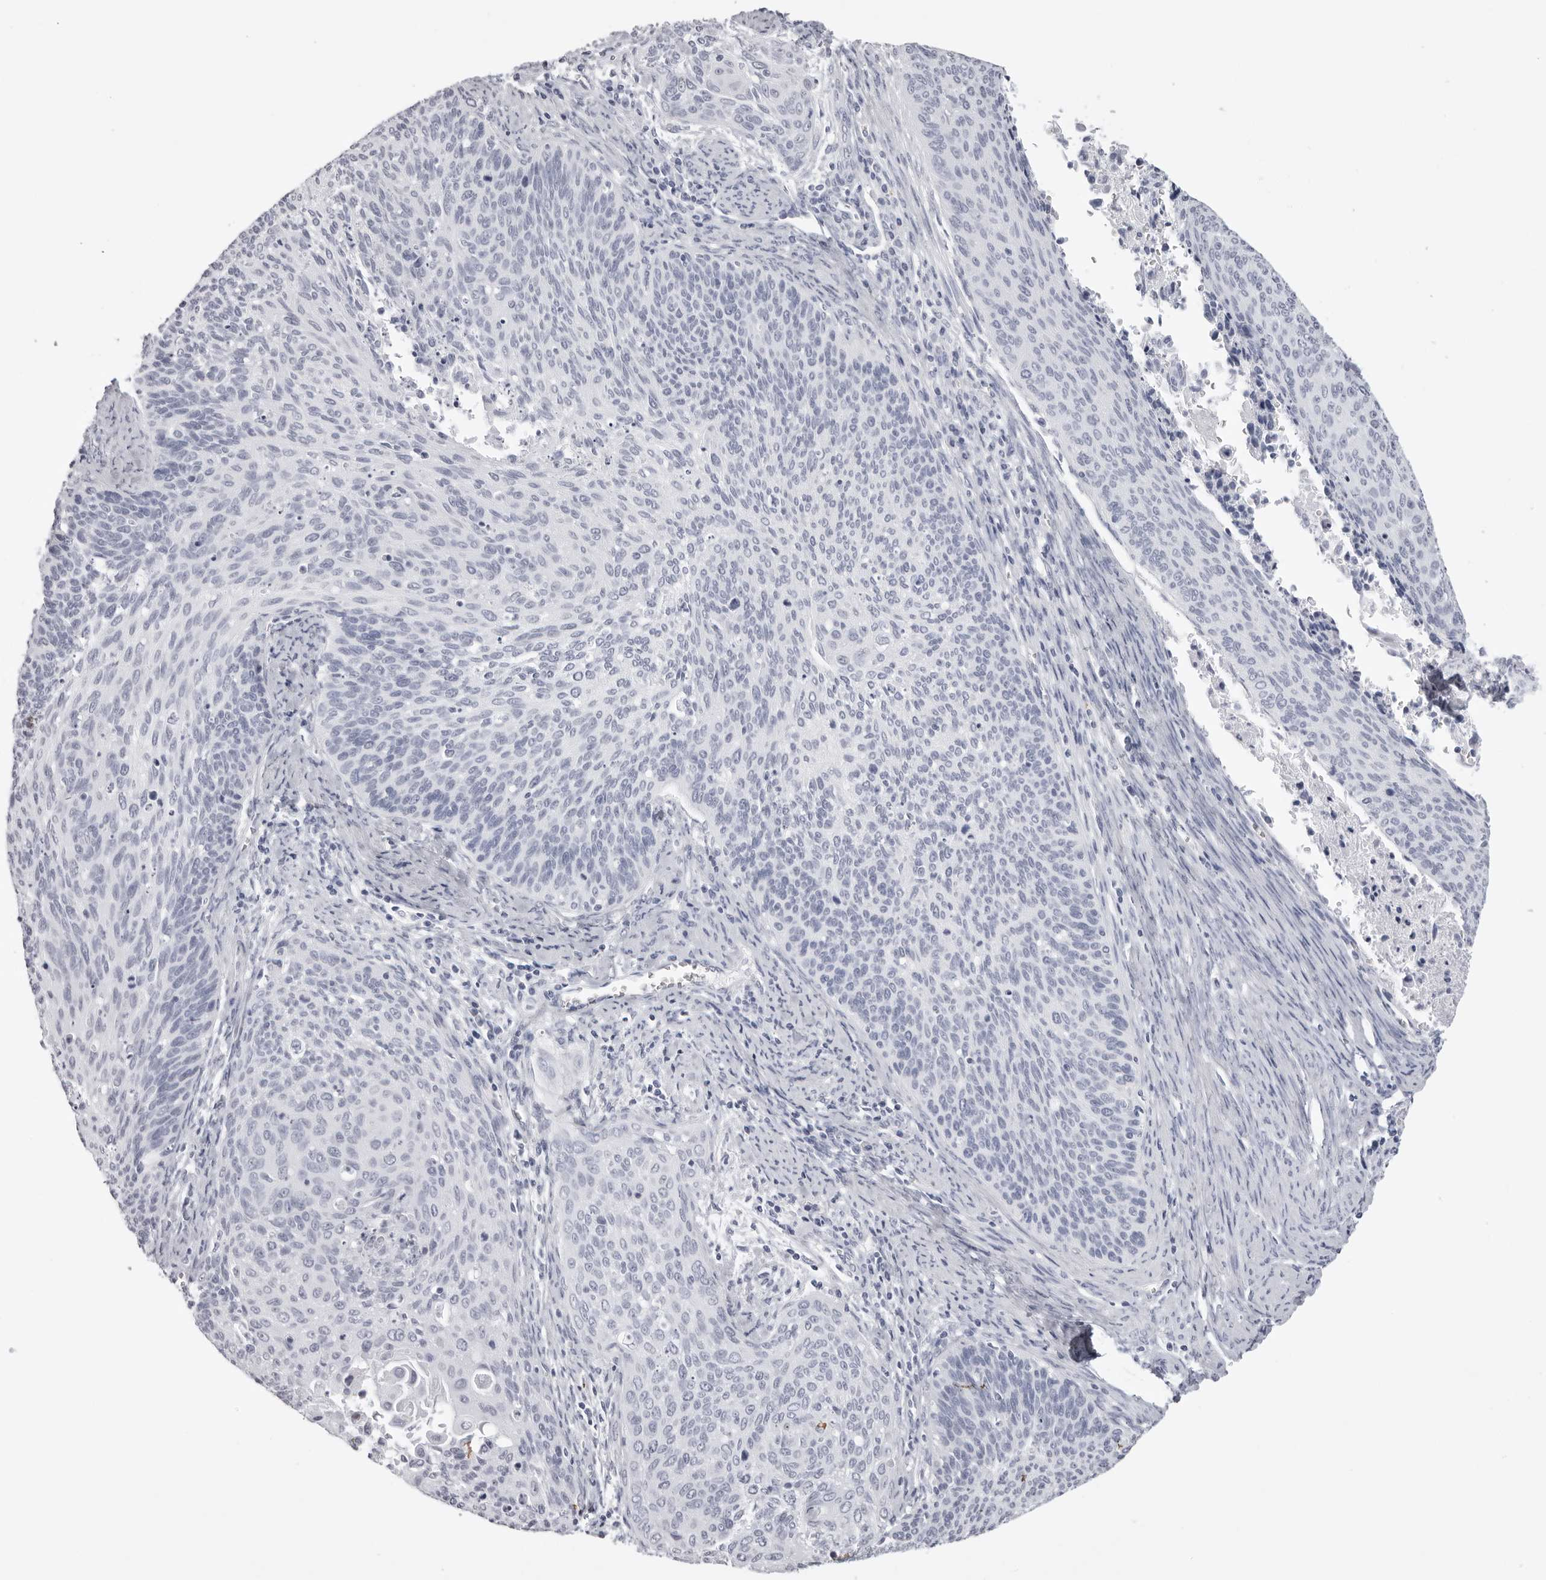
{"staining": {"intensity": "negative", "quantity": "none", "location": "none"}, "tissue": "cervical cancer", "cell_type": "Tumor cells", "image_type": "cancer", "snomed": [{"axis": "morphology", "description": "Squamous cell carcinoma, NOS"}, {"axis": "topography", "description": "Cervix"}], "caption": "Tumor cells are negative for brown protein staining in cervical squamous cell carcinoma.", "gene": "CST1", "patient": {"sex": "female", "age": 55}}